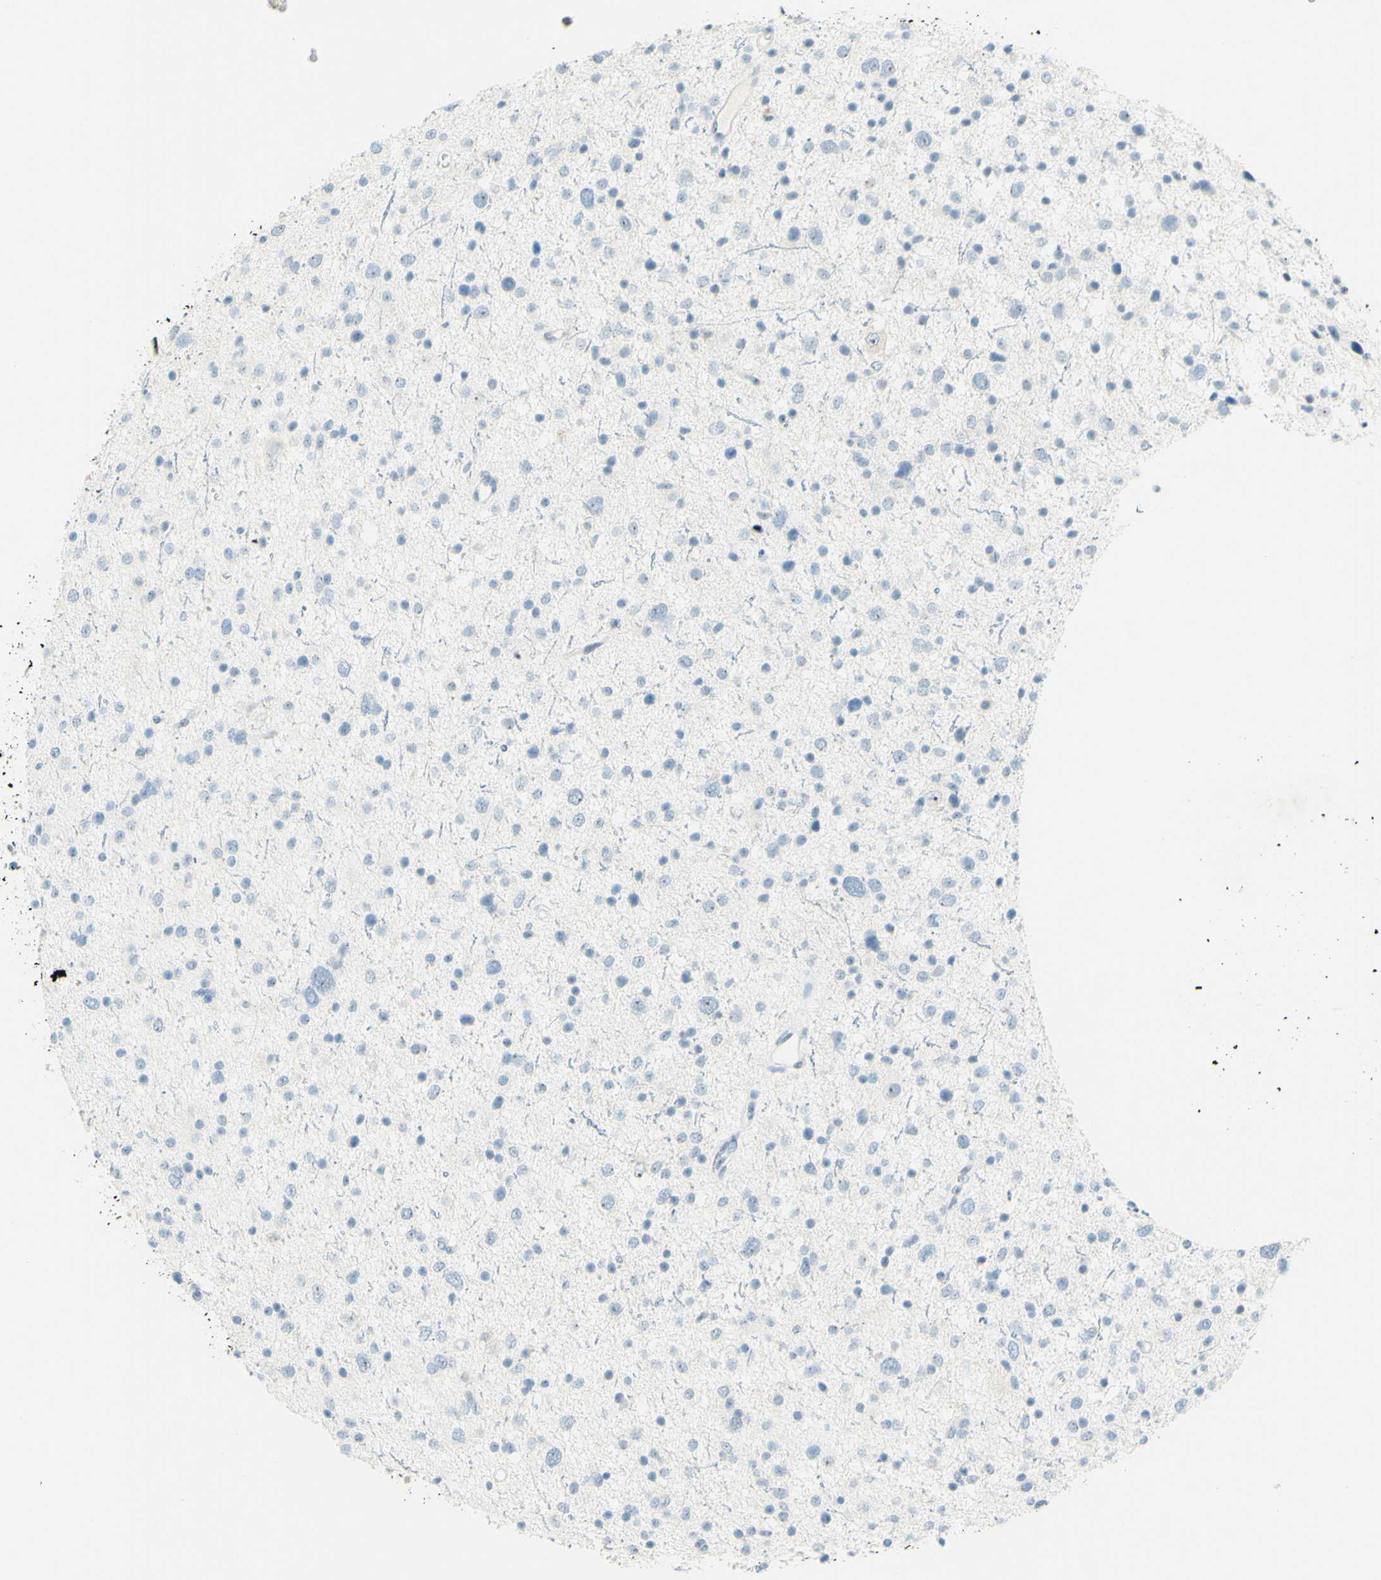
{"staining": {"intensity": "negative", "quantity": "none", "location": "none"}, "tissue": "glioma", "cell_type": "Tumor cells", "image_type": "cancer", "snomed": [{"axis": "morphology", "description": "Glioma, malignant, Low grade"}, {"axis": "topography", "description": "Brain"}], "caption": "A high-resolution image shows IHC staining of glioma, which displays no significant expression in tumor cells. (Stains: DAB (3,3'-diaminobenzidine) immunohistochemistry with hematoxylin counter stain, Microscopy: brightfield microscopy at high magnification).", "gene": "FMR1NB", "patient": {"sex": "female", "age": 37}}